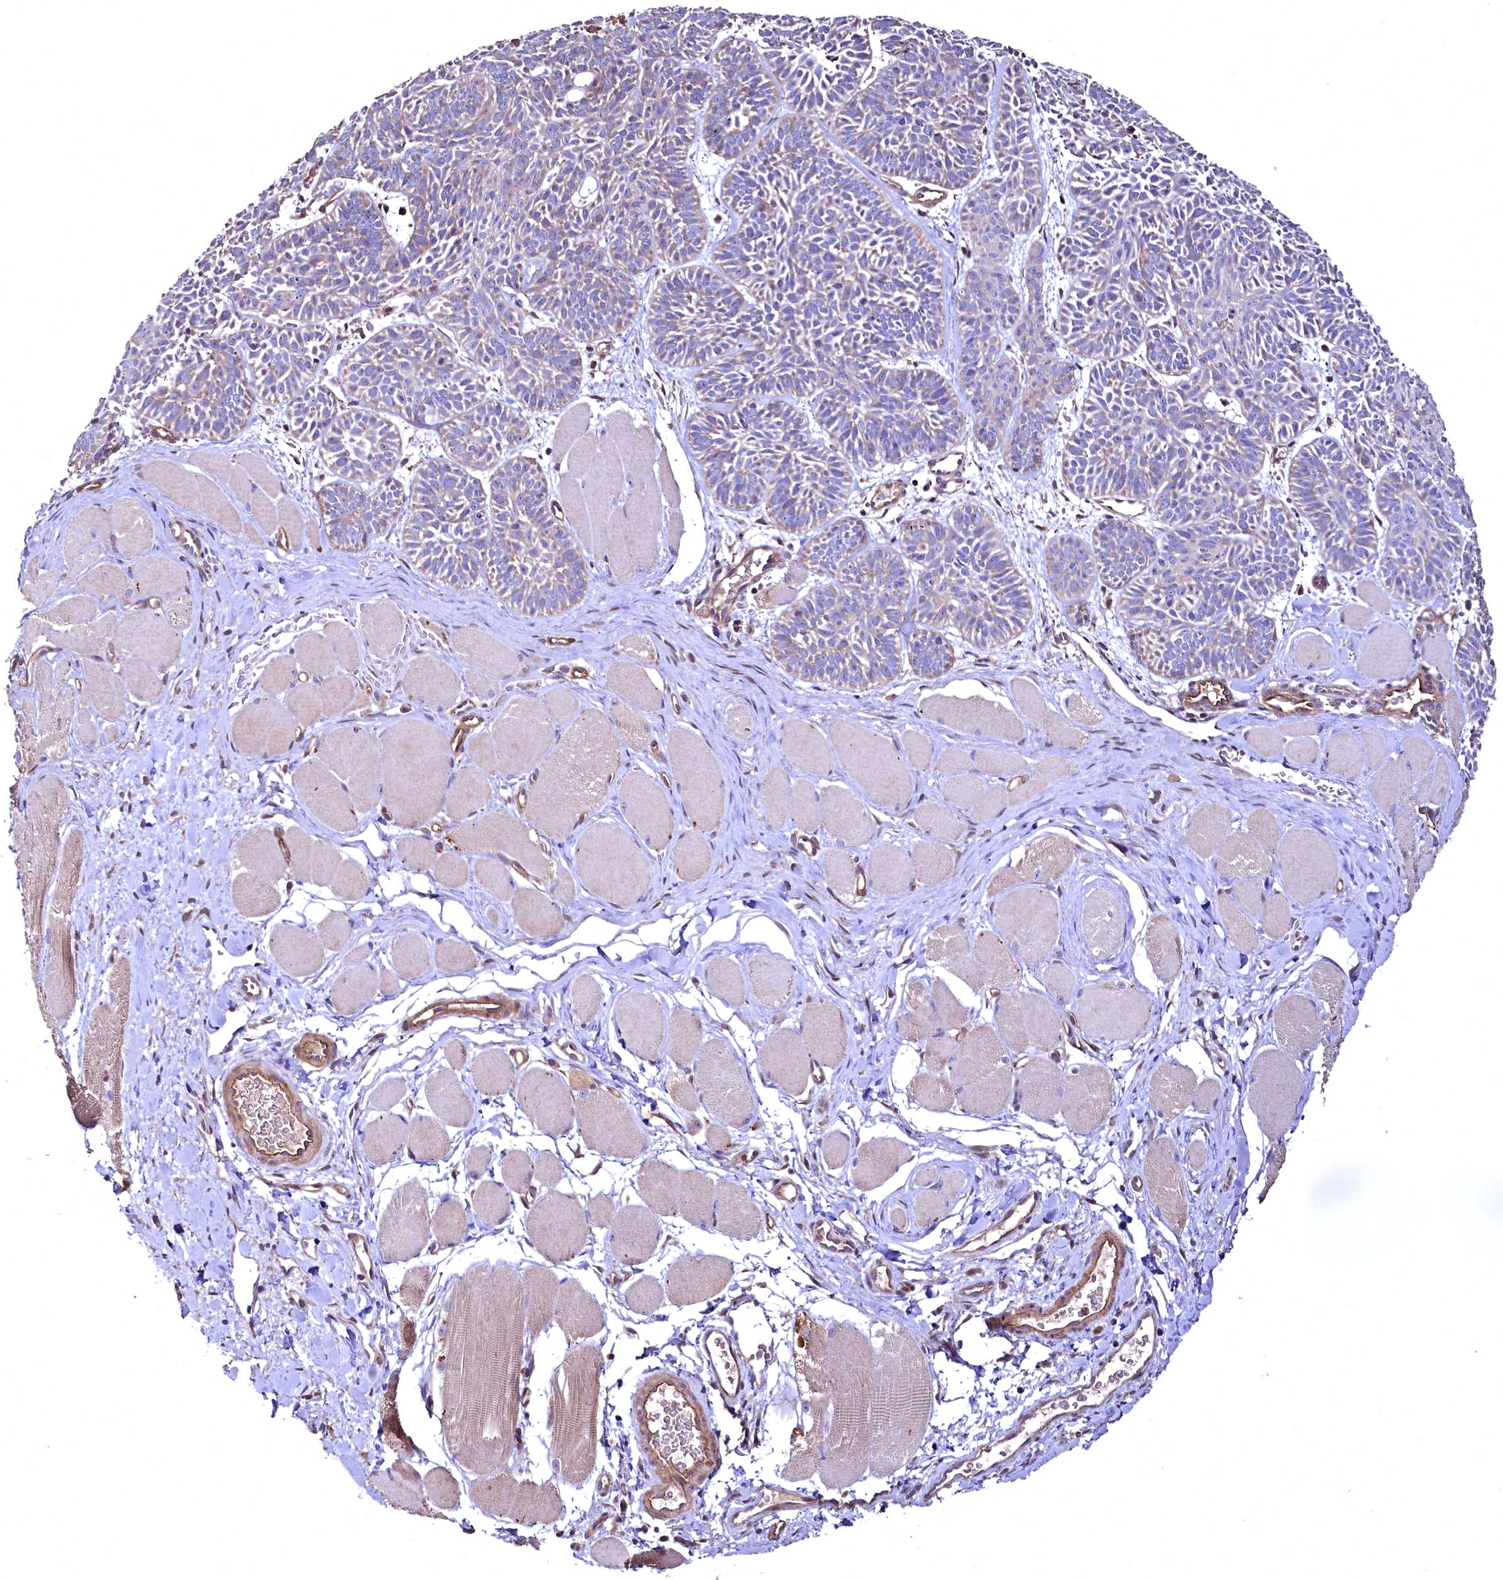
{"staining": {"intensity": "moderate", "quantity": "25%-75%", "location": "cytoplasmic/membranous"}, "tissue": "skin cancer", "cell_type": "Tumor cells", "image_type": "cancer", "snomed": [{"axis": "morphology", "description": "Basal cell carcinoma"}, {"axis": "topography", "description": "Skin"}], "caption": "Approximately 25%-75% of tumor cells in skin basal cell carcinoma exhibit moderate cytoplasmic/membranous protein expression as visualized by brown immunohistochemical staining.", "gene": "TBCEL", "patient": {"sex": "male", "age": 85}}